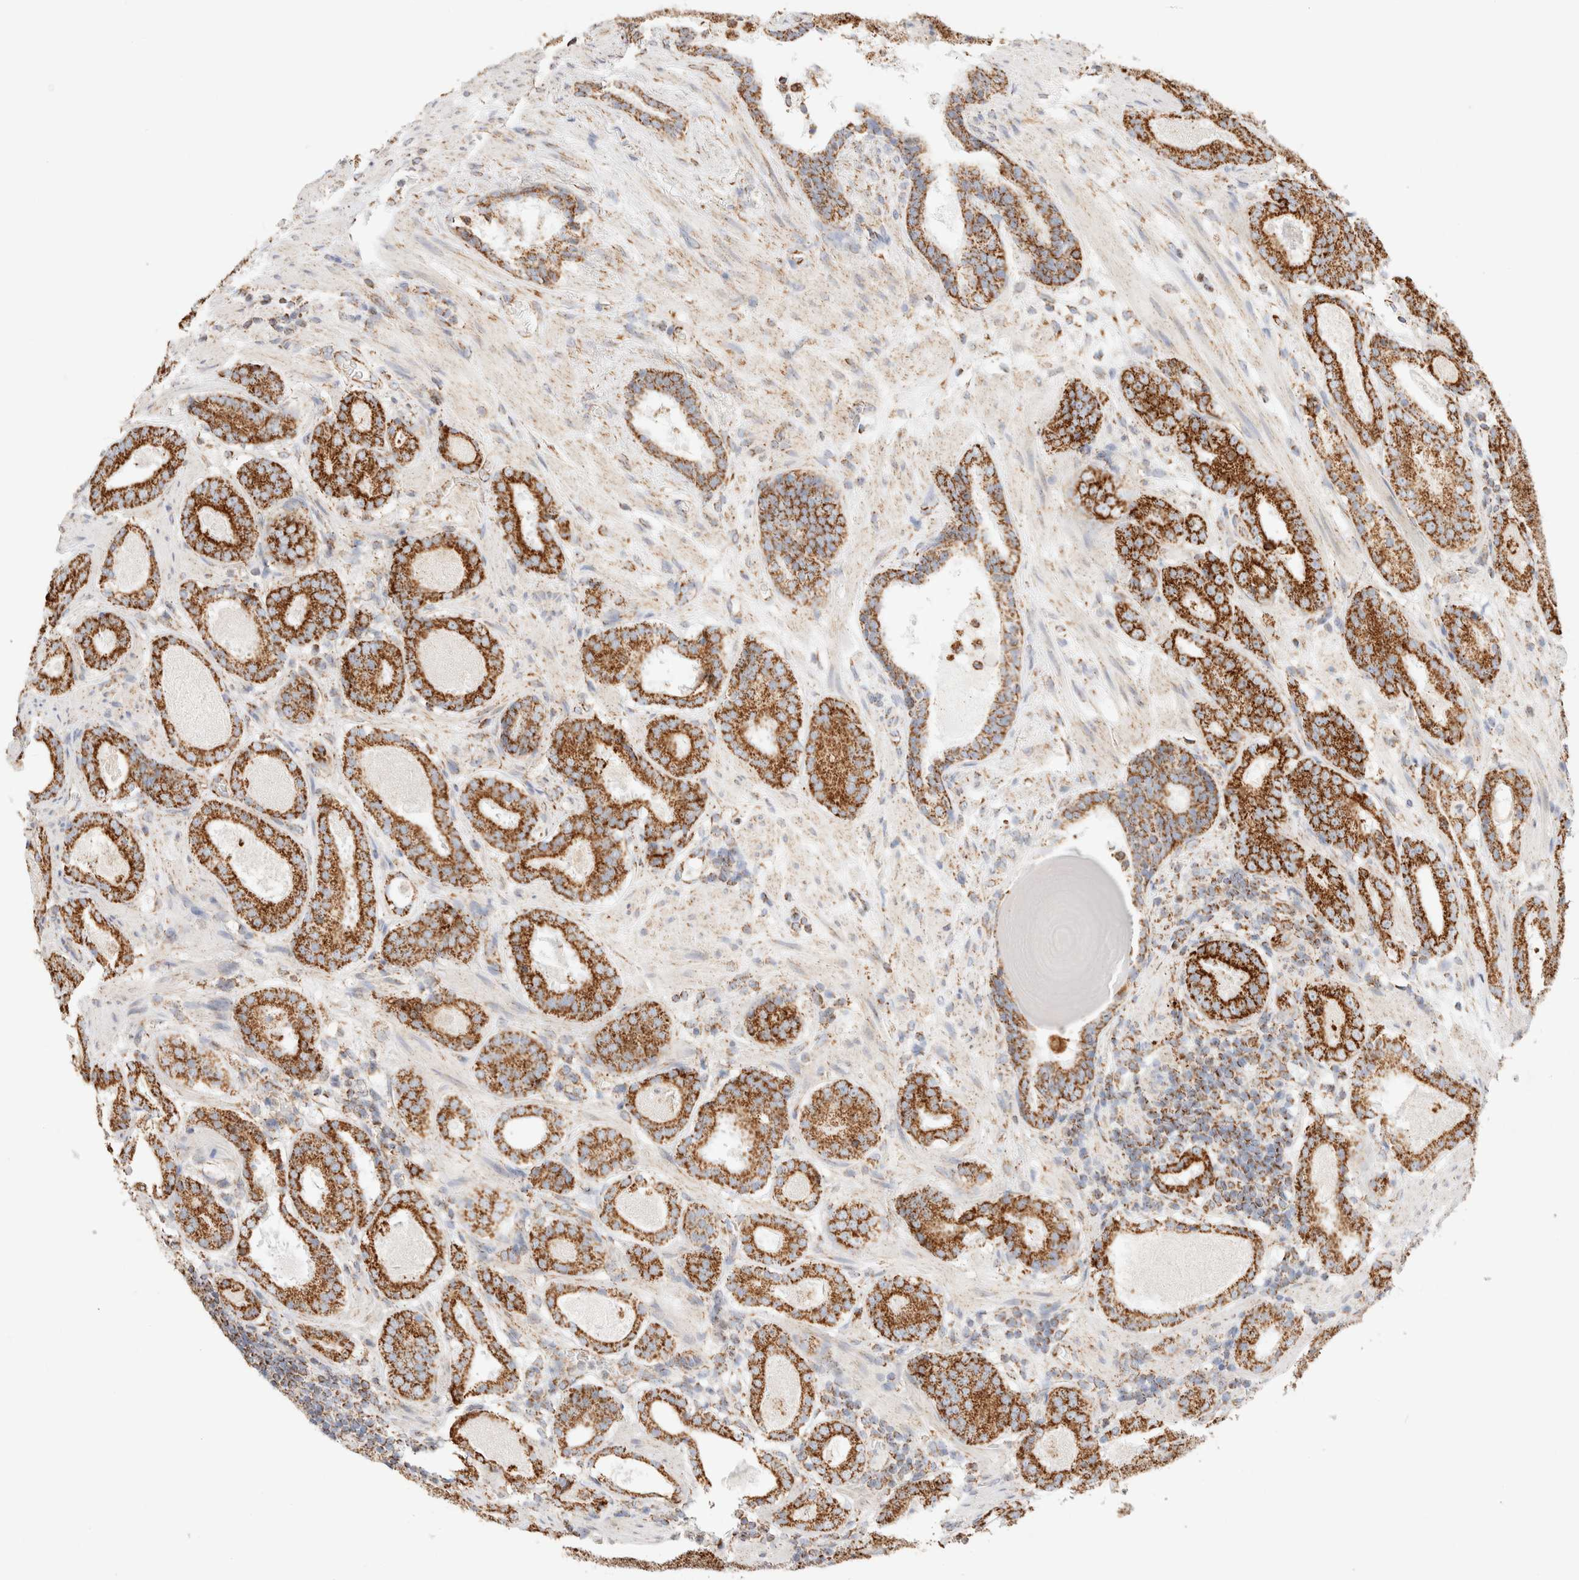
{"staining": {"intensity": "strong", "quantity": ">75%", "location": "cytoplasmic/membranous"}, "tissue": "prostate cancer", "cell_type": "Tumor cells", "image_type": "cancer", "snomed": [{"axis": "morphology", "description": "Adenocarcinoma, Low grade"}, {"axis": "topography", "description": "Prostate"}], "caption": "IHC of prostate cancer (low-grade adenocarcinoma) demonstrates high levels of strong cytoplasmic/membranous expression in about >75% of tumor cells.", "gene": "PHB2", "patient": {"sex": "male", "age": 69}}